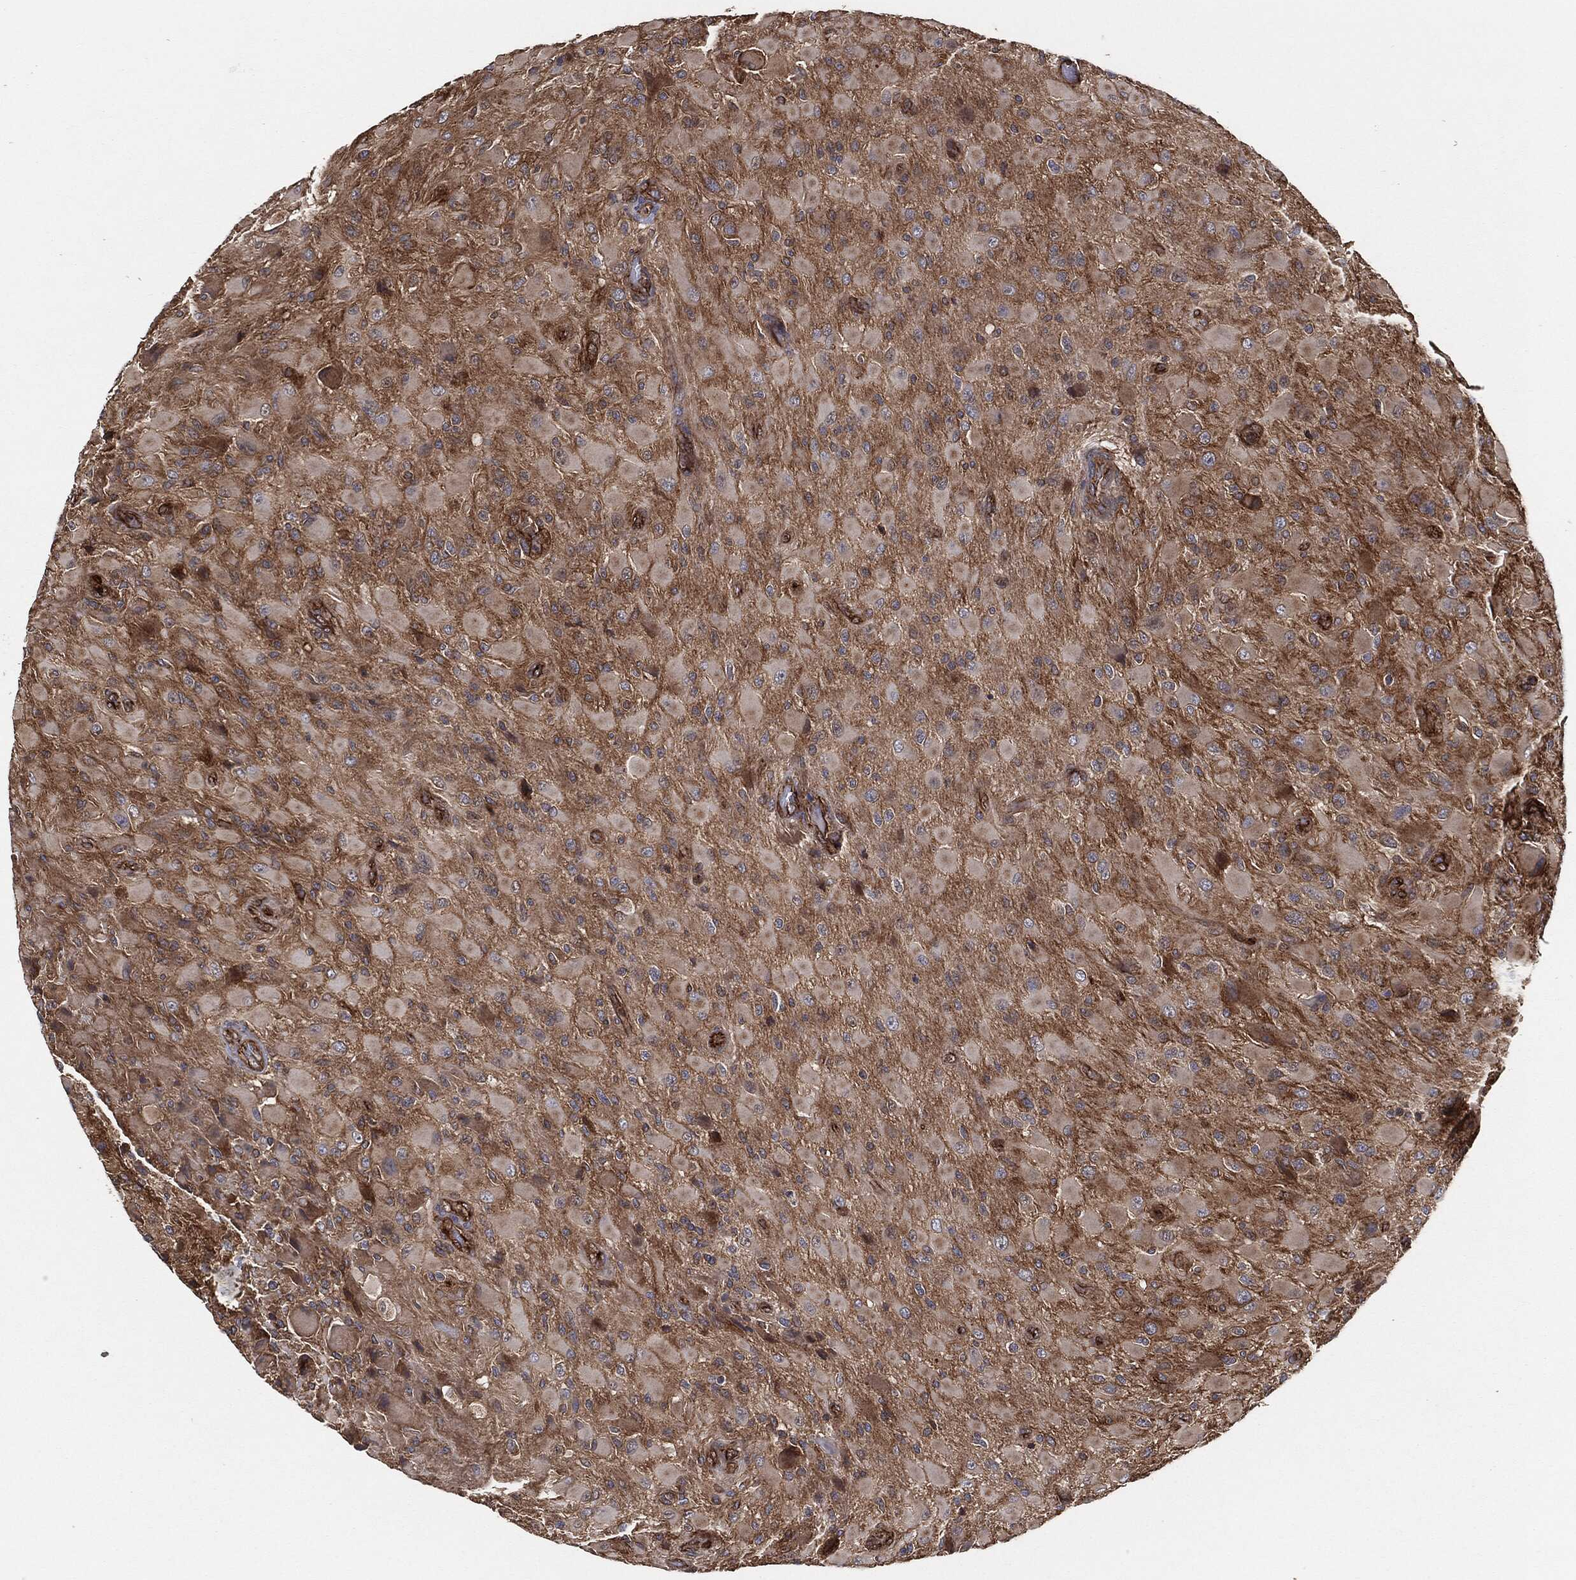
{"staining": {"intensity": "strong", "quantity": "<25%", "location": "cytoplasmic/membranous"}, "tissue": "glioma", "cell_type": "Tumor cells", "image_type": "cancer", "snomed": [{"axis": "morphology", "description": "Glioma, malignant, High grade"}, {"axis": "topography", "description": "Cerebral cortex"}], "caption": "High-magnification brightfield microscopy of high-grade glioma (malignant) stained with DAB (3,3'-diaminobenzidine) (brown) and counterstained with hematoxylin (blue). tumor cells exhibit strong cytoplasmic/membranous expression is seen in about<25% of cells.", "gene": "CTNNA1", "patient": {"sex": "male", "age": 35}}